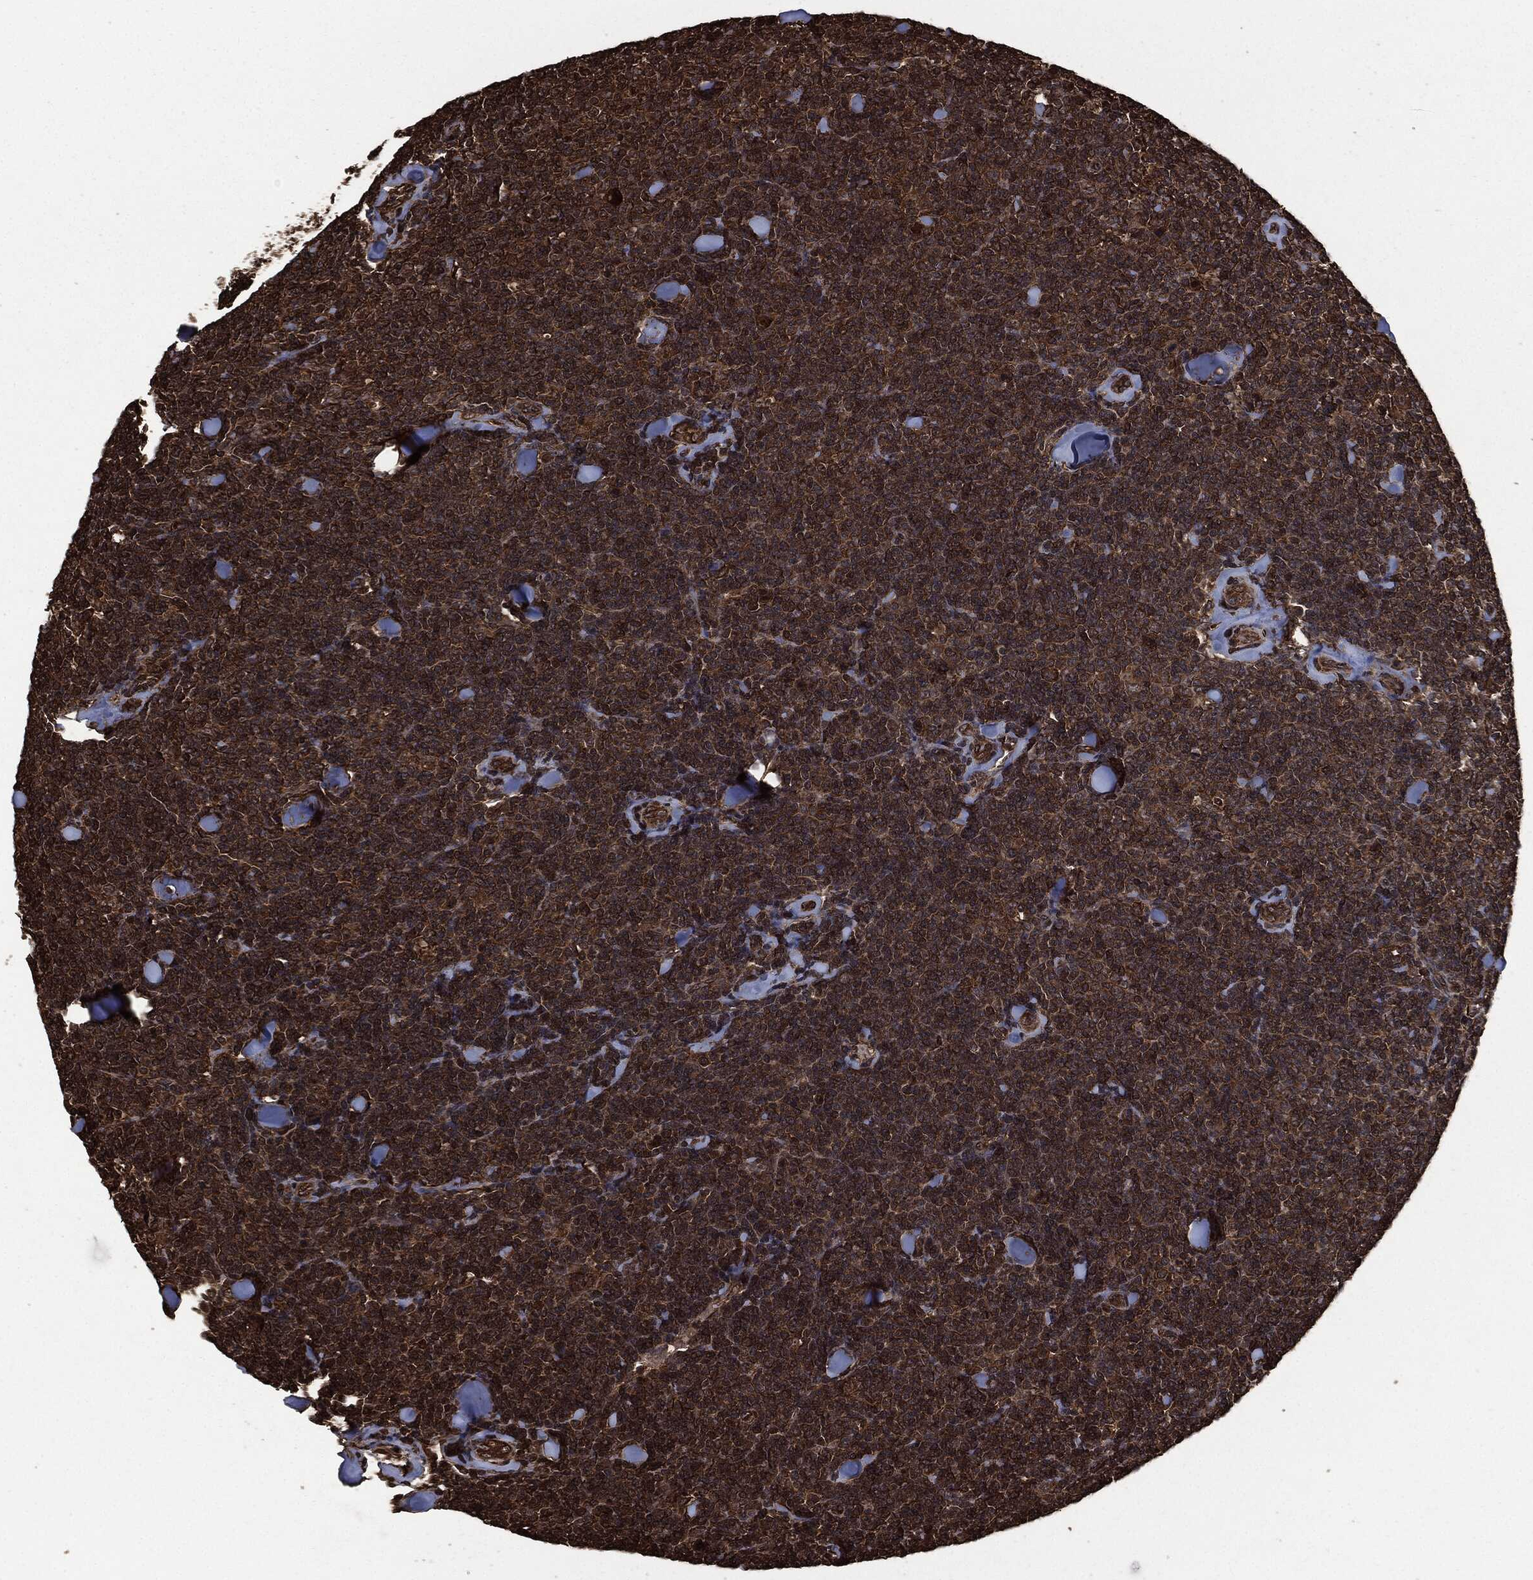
{"staining": {"intensity": "moderate", "quantity": ">75%", "location": "cytoplasmic/membranous"}, "tissue": "lymphoma", "cell_type": "Tumor cells", "image_type": "cancer", "snomed": [{"axis": "morphology", "description": "Malignant lymphoma, non-Hodgkin's type, Low grade"}, {"axis": "topography", "description": "Lymph node"}], "caption": "The micrograph demonstrates staining of lymphoma, revealing moderate cytoplasmic/membranous protein staining (brown color) within tumor cells.", "gene": "HRAS", "patient": {"sex": "female", "age": 56}}